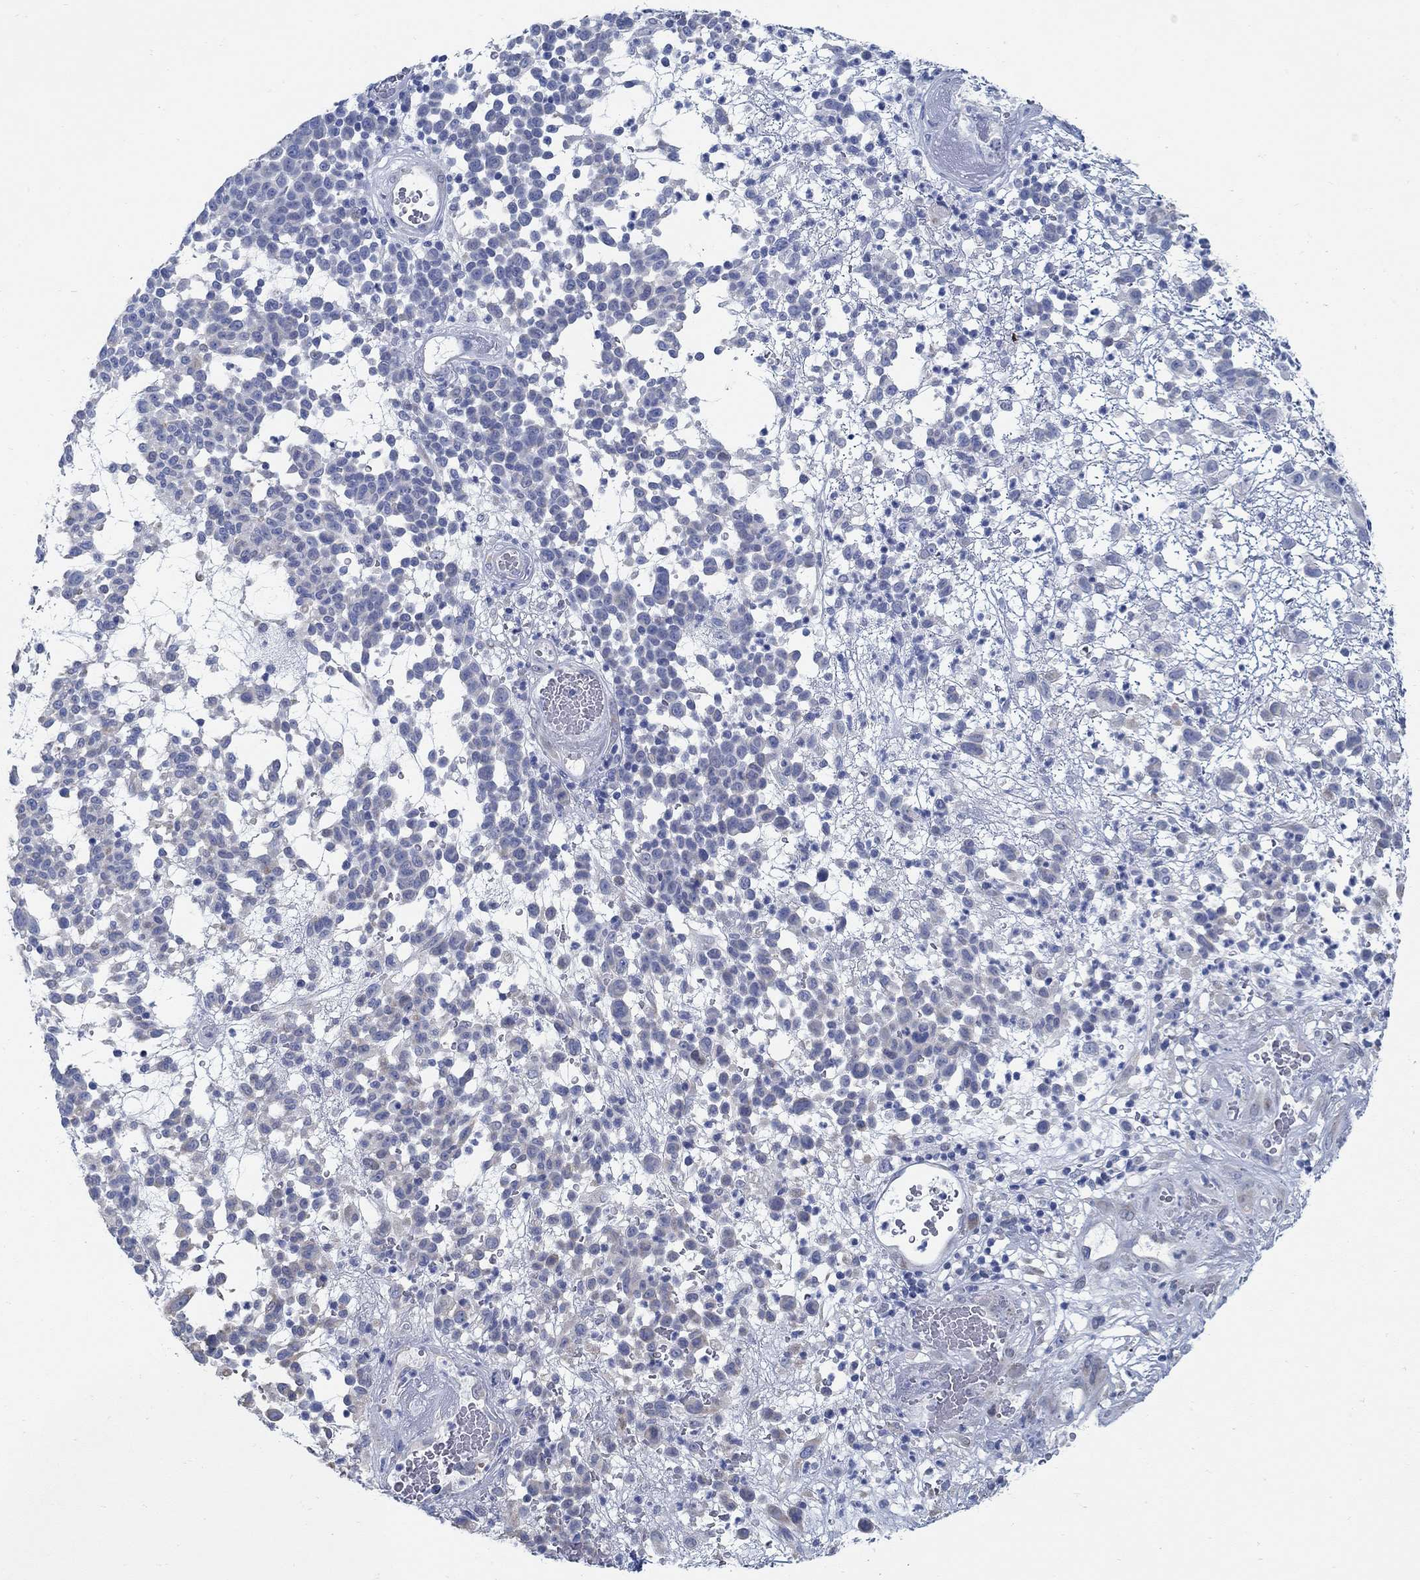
{"staining": {"intensity": "negative", "quantity": "none", "location": "none"}, "tissue": "melanoma", "cell_type": "Tumor cells", "image_type": "cancer", "snomed": [{"axis": "morphology", "description": "Malignant melanoma, NOS"}, {"axis": "topography", "description": "Skin"}], "caption": "A high-resolution image shows immunohistochemistry staining of melanoma, which reveals no significant expression in tumor cells.", "gene": "C15orf39", "patient": {"sex": "male", "age": 59}}